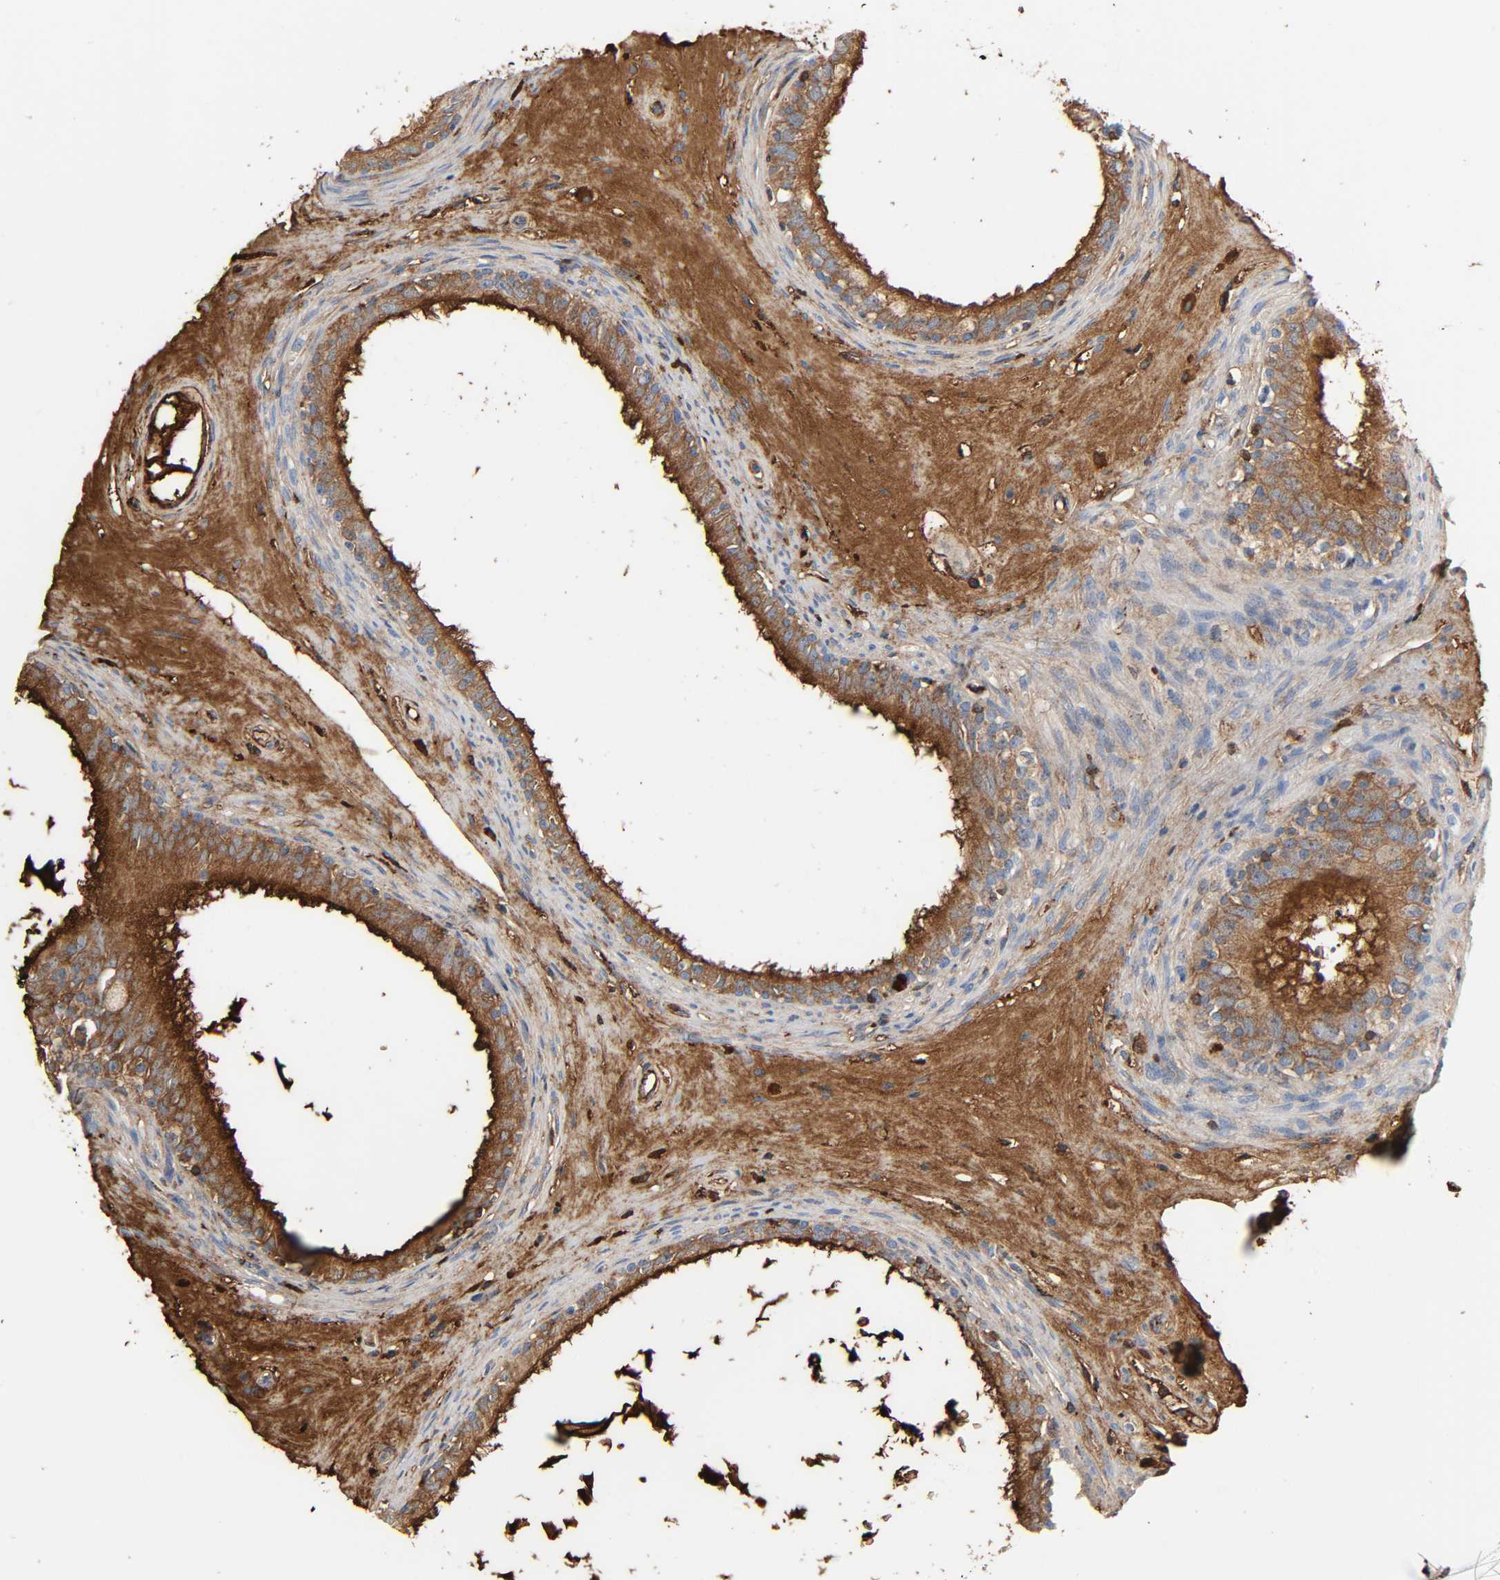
{"staining": {"intensity": "moderate", "quantity": ">75%", "location": "cytoplasmic/membranous"}, "tissue": "epididymis", "cell_type": "Glandular cells", "image_type": "normal", "snomed": [{"axis": "morphology", "description": "Normal tissue, NOS"}, {"axis": "morphology", "description": "Inflammation, NOS"}, {"axis": "topography", "description": "Epididymis"}], "caption": "Immunohistochemistry image of benign epididymis stained for a protein (brown), which shows medium levels of moderate cytoplasmic/membranous staining in about >75% of glandular cells.", "gene": "C3", "patient": {"sex": "male", "age": 84}}